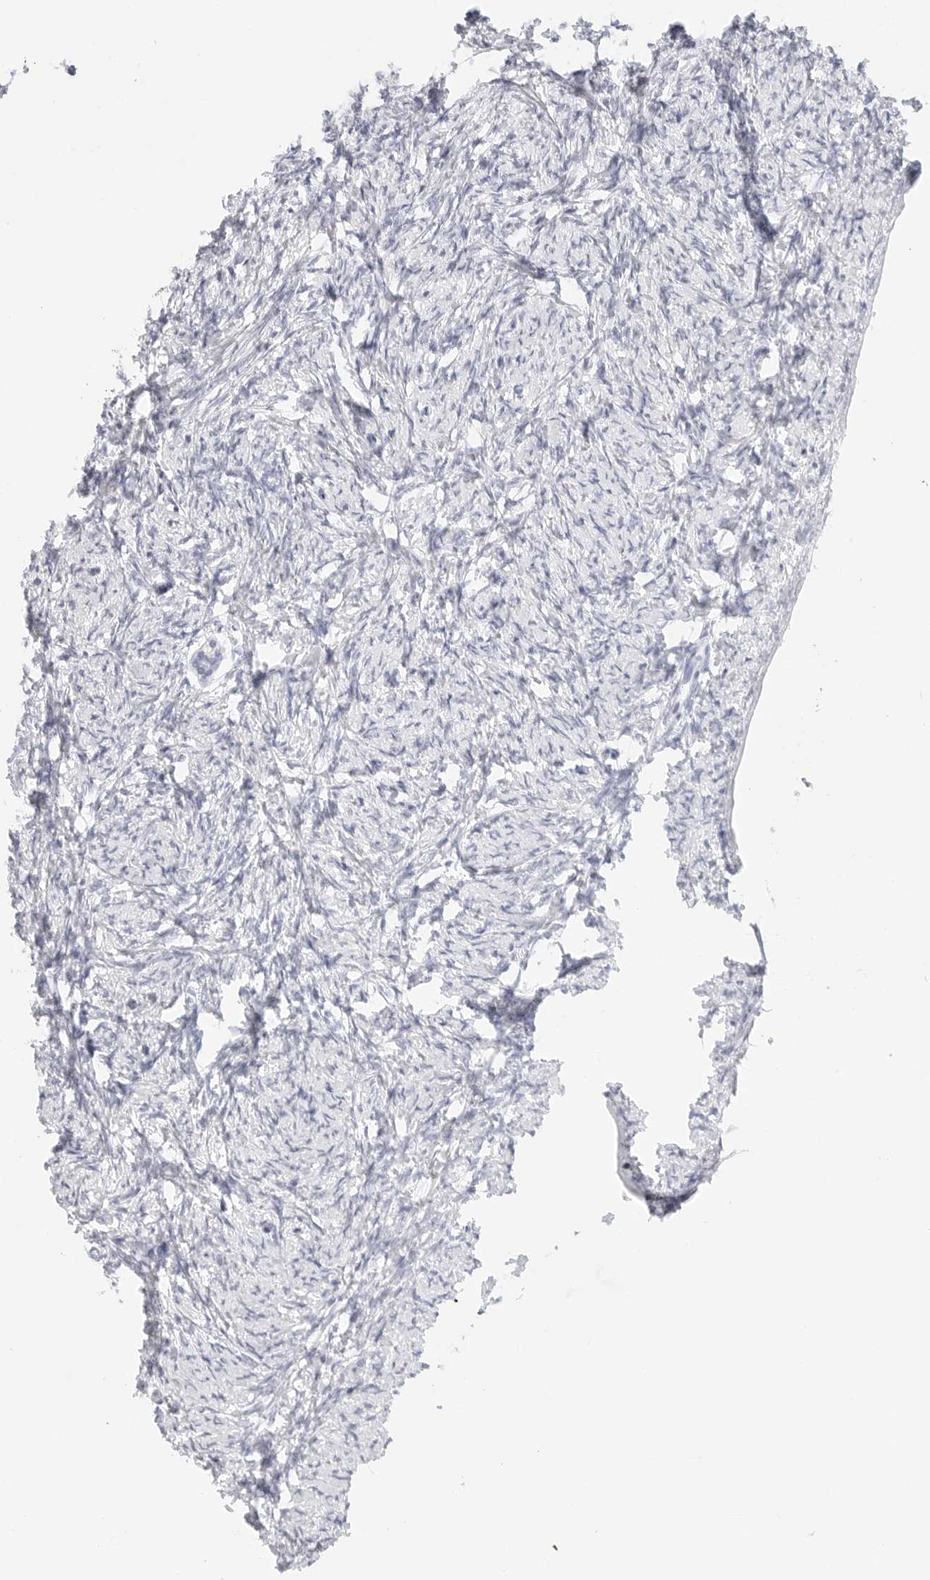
{"staining": {"intensity": "negative", "quantity": "none", "location": "none"}, "tissue": "ovary", "cell_type": "Ovarian stroma cells", "image_type": "normal", "snomed": [{"axis": "morphology", "description": "Normal tissue, NOS"}, {"axis": "topography", "description": "Ovary"}], "caption": "Micrograph shows no significant protein staining in ovarian stroma cells of normal ovary.", "gene": "SLC9A3R1", "patient": {"sex": "female", "age": 34}}